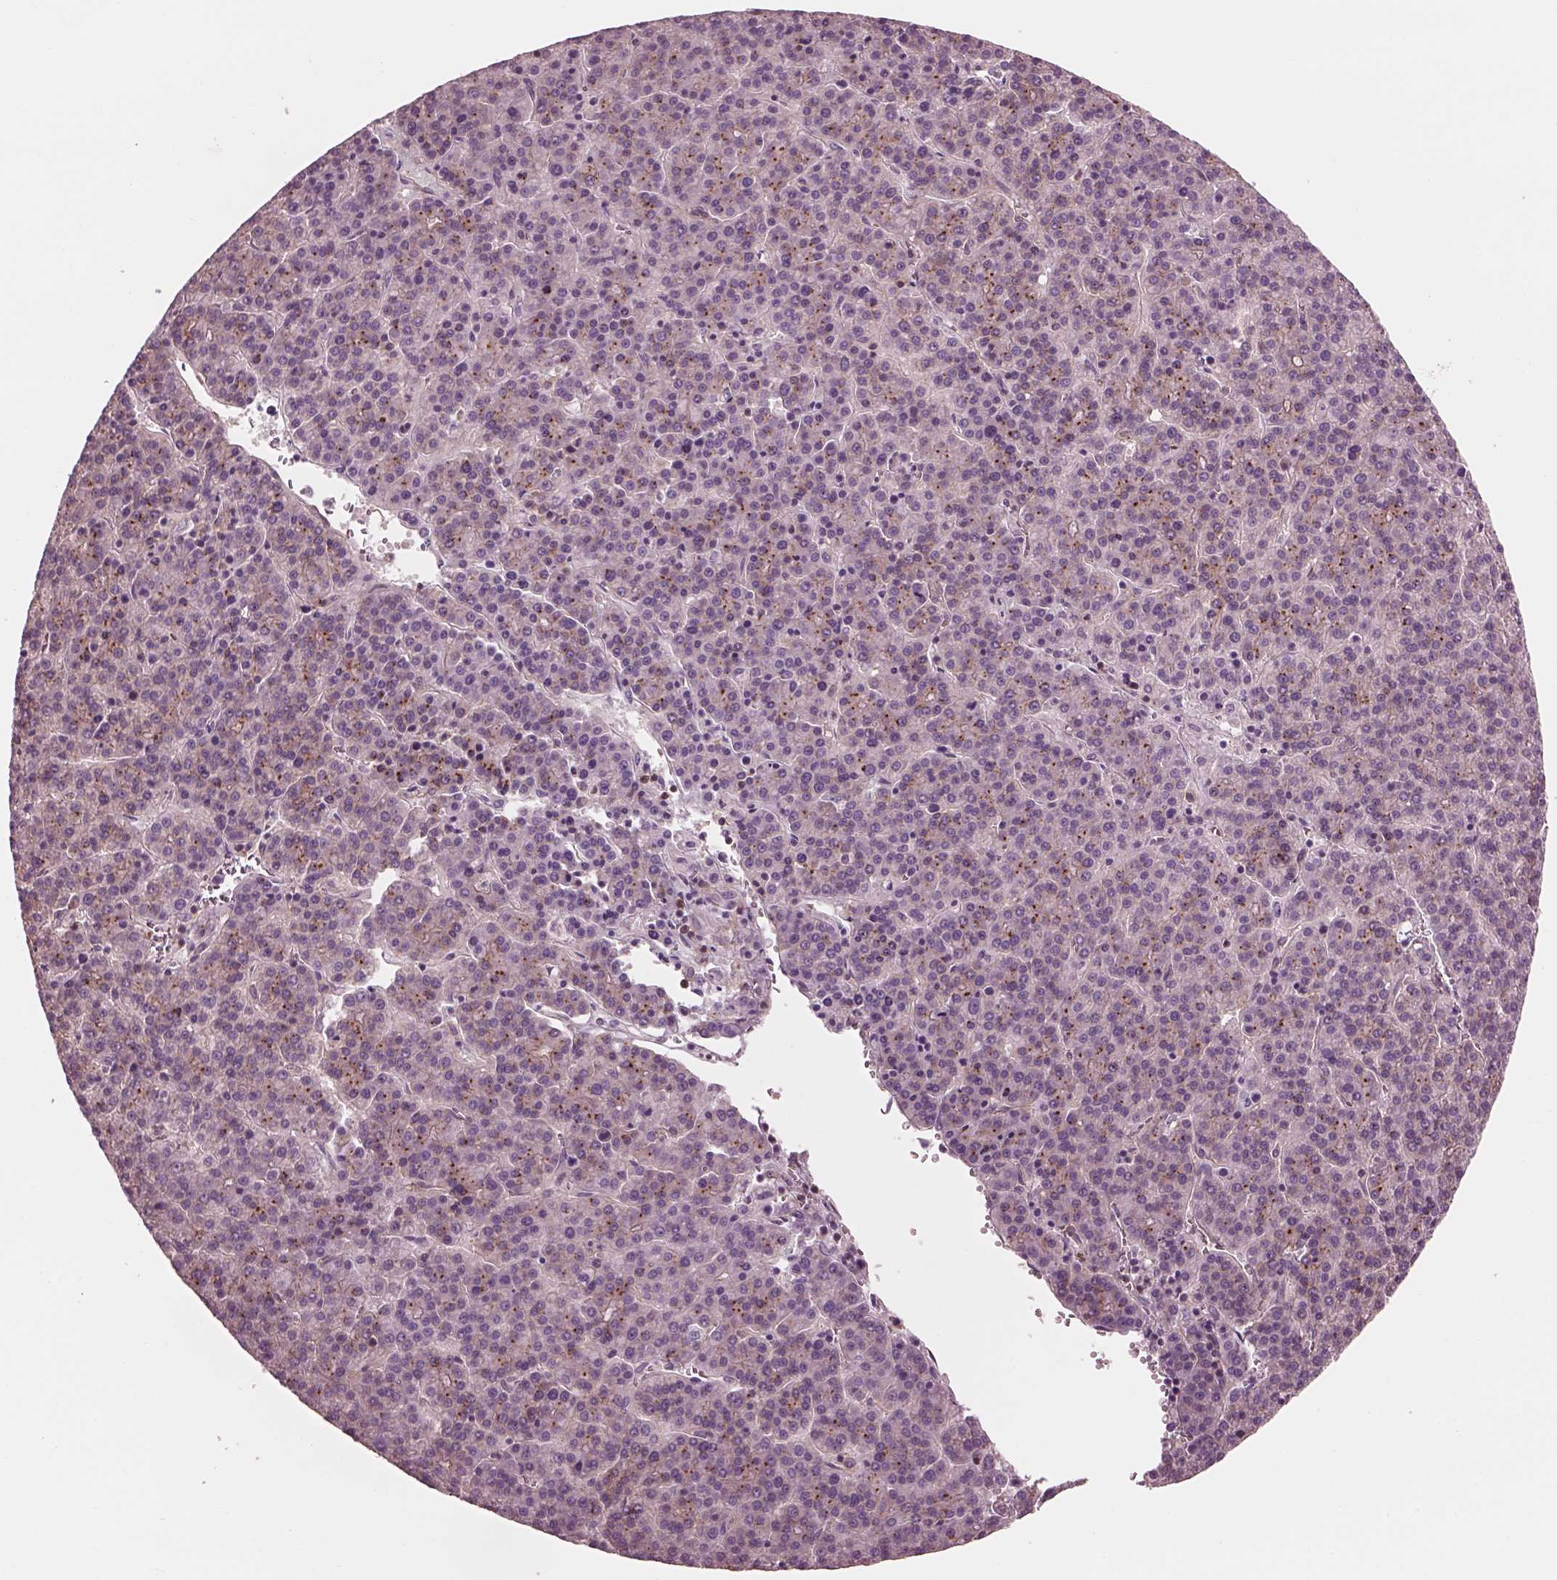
{"staining": {"intensity": "negative", "quantity": "none", "location": "none"}, "tissue": "liver cancer", "cell_type": "Tumor cells", "image_type": "cancer", "snomed": [{"axis": "morphology", "description": "Carcinoma, Hepatocellular, NOS"}, {"axis": "topography", "description": "Liver"}], "caption": "Image shows no significant protein positivity in tumor cells of liver hepatocellular carcinoma.", "gene": "ELAPOR1", "patient": {"sex": "female", "age": 58}}